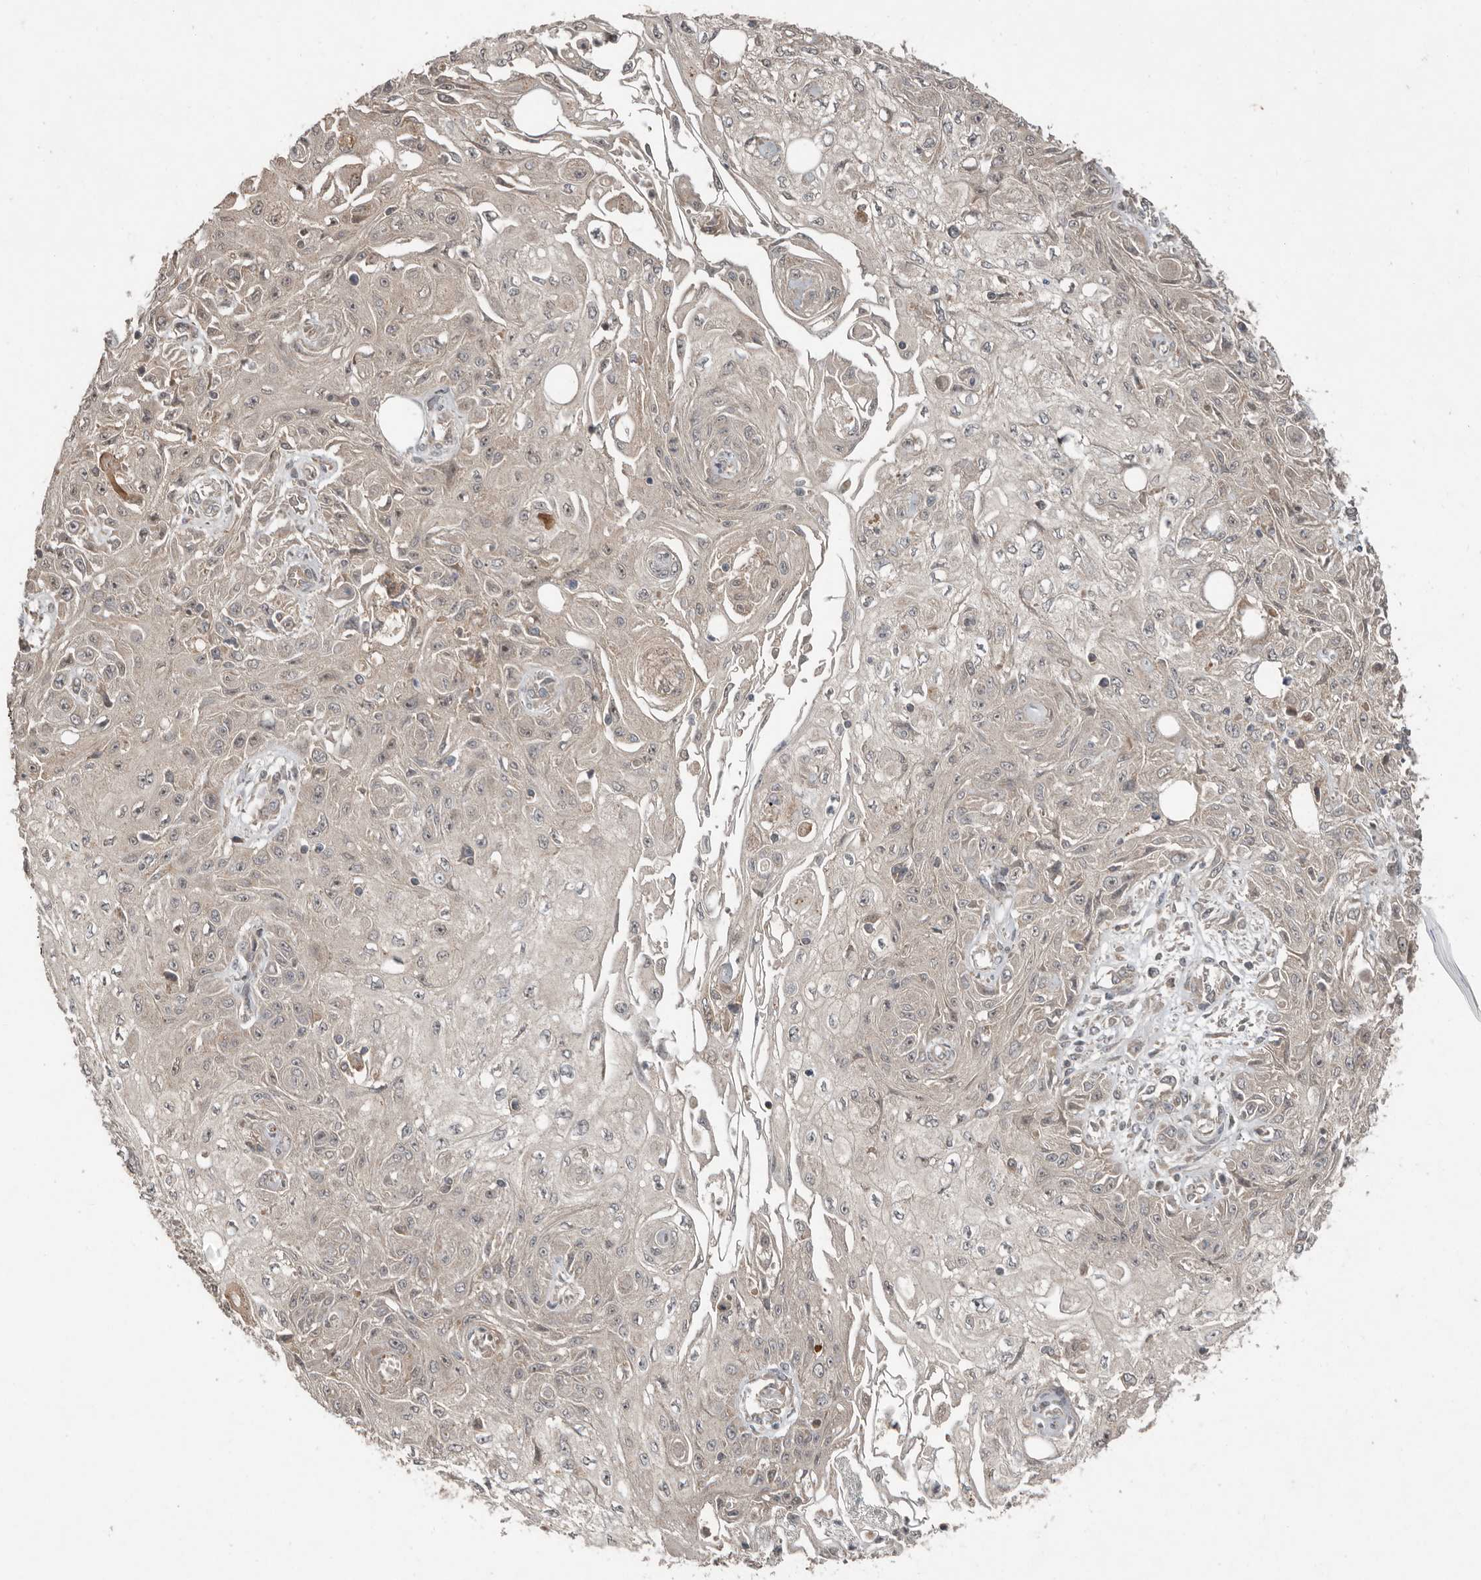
{"staining": {"intensity": "negative", "quantity": "none", "location": "none"}, "tissue": "skin cancer", "cell_type": "Tumor cells", "image_type": "cancer", "snomed": [{"axis": "morphology", "description": "Squamous cell carcinoma, NOS"}, {"axis": "morphology", "description": "Squamous cell carcinoma, metastatic, NOS"}, {"axis": "topography", "description": "Skin"}, {"axis": "topography", "description": "Lymph node"}], "caption": "DAB (3,3'-diaminobenzidine) immunohistochemical staining of human skin cancer (metastatic squamous cell carcinoma) demonstrates no significant staining in tumor cells.", "gene": "SLC6A7", "patient": {"sex": "male", "age": 75}}